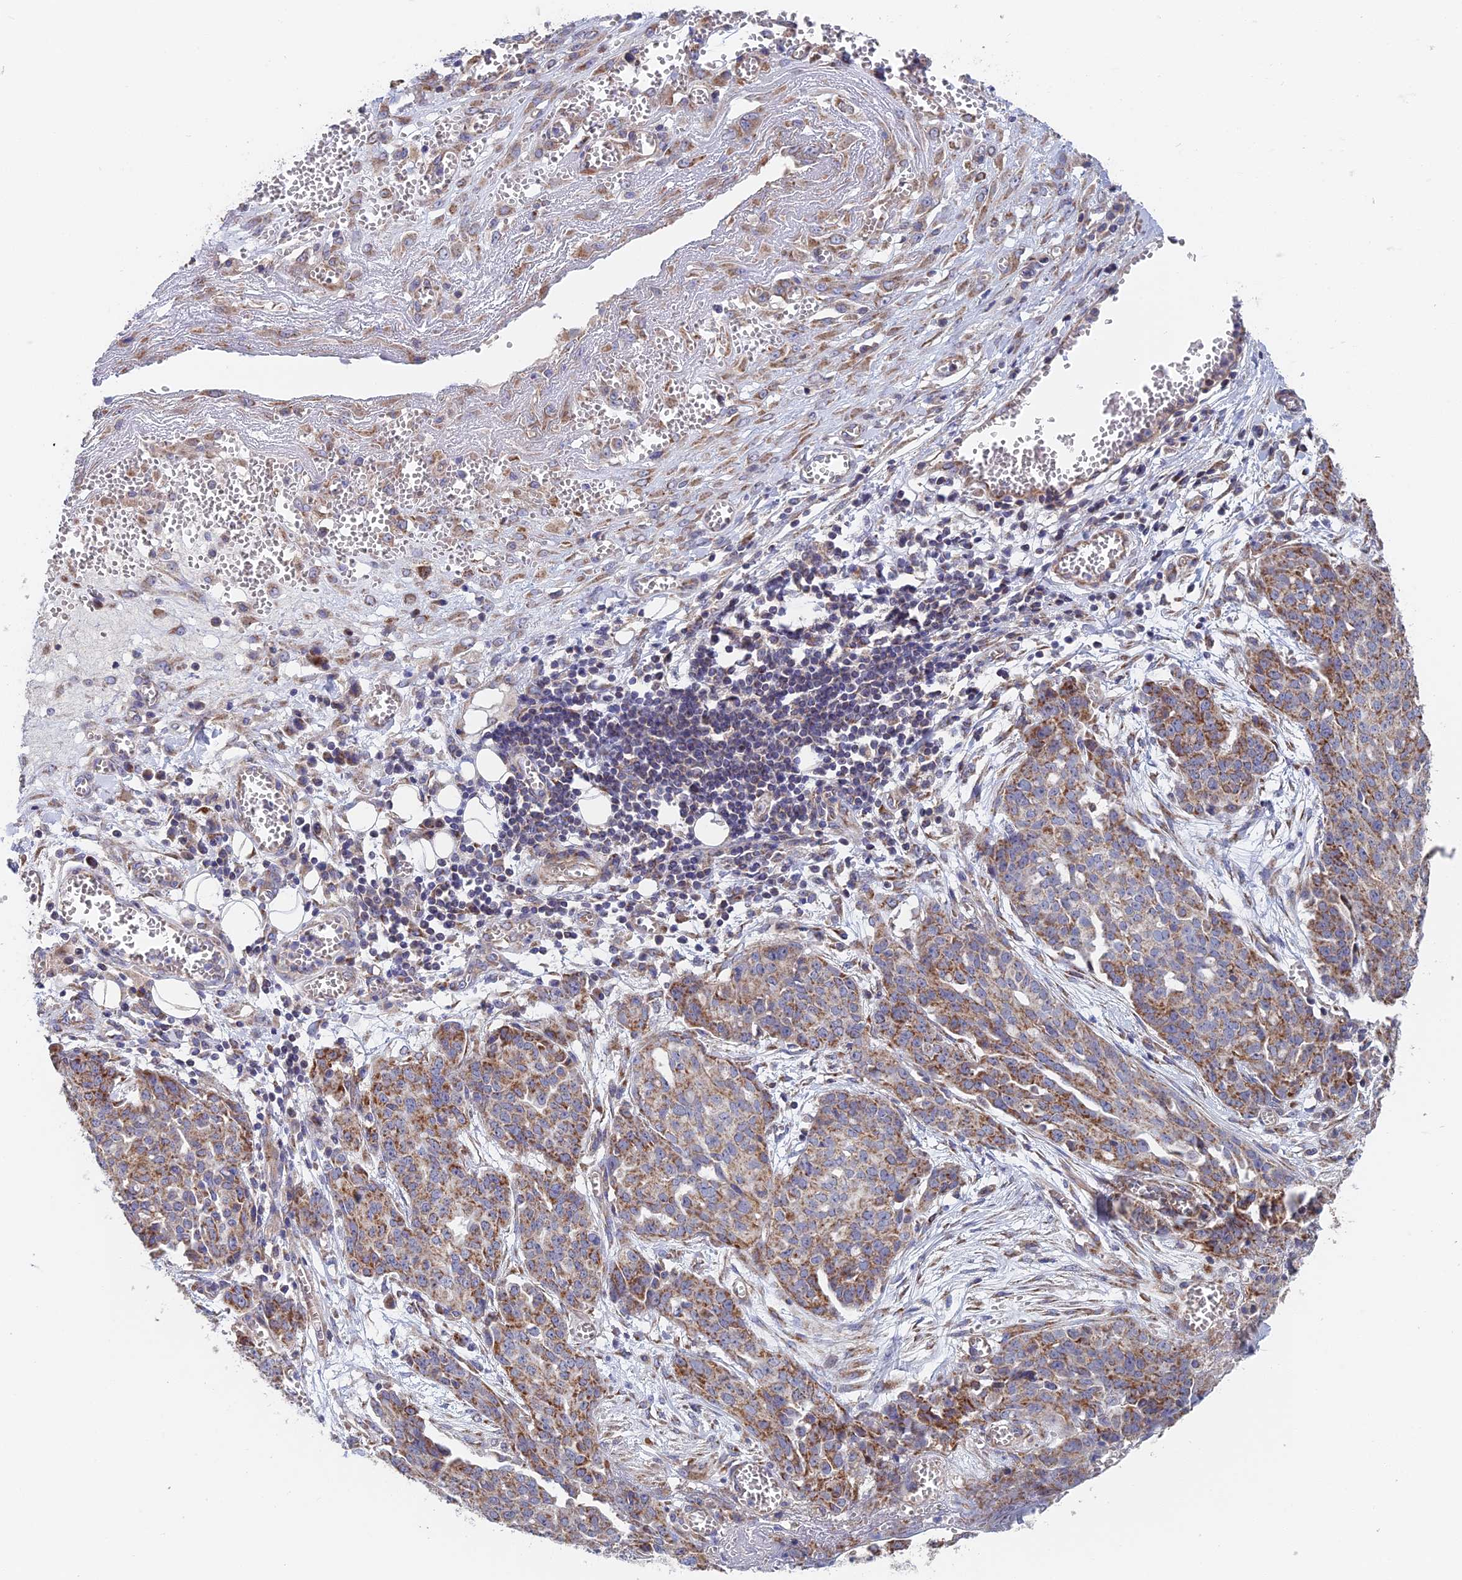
{"staining": {"intensity": "moderate", "quantity": "25%-75%", "location": "cytoplasmic/membranous"}, "tissue": "ovarian cancer", "cell_type": "Tumor cells", "image_type": "cancer", "snomed": [{"axis": "morphology", "description": "Cystadenocarcinoma, serous, NOS"}, {"axis": "topography", "description": "Soft tissue"}, {"axis": "topography", "description": "Ovary"}], "caption": "Ovarian cancer (serous cystadenocarcinoma) stained for a protein (brown) displays moderate cytoplasmic/membranous positive expression in approximately 25%-75% of tumor cells.", "gene": "ECSIT", "patient": {"sex": "female", "age": 57}}